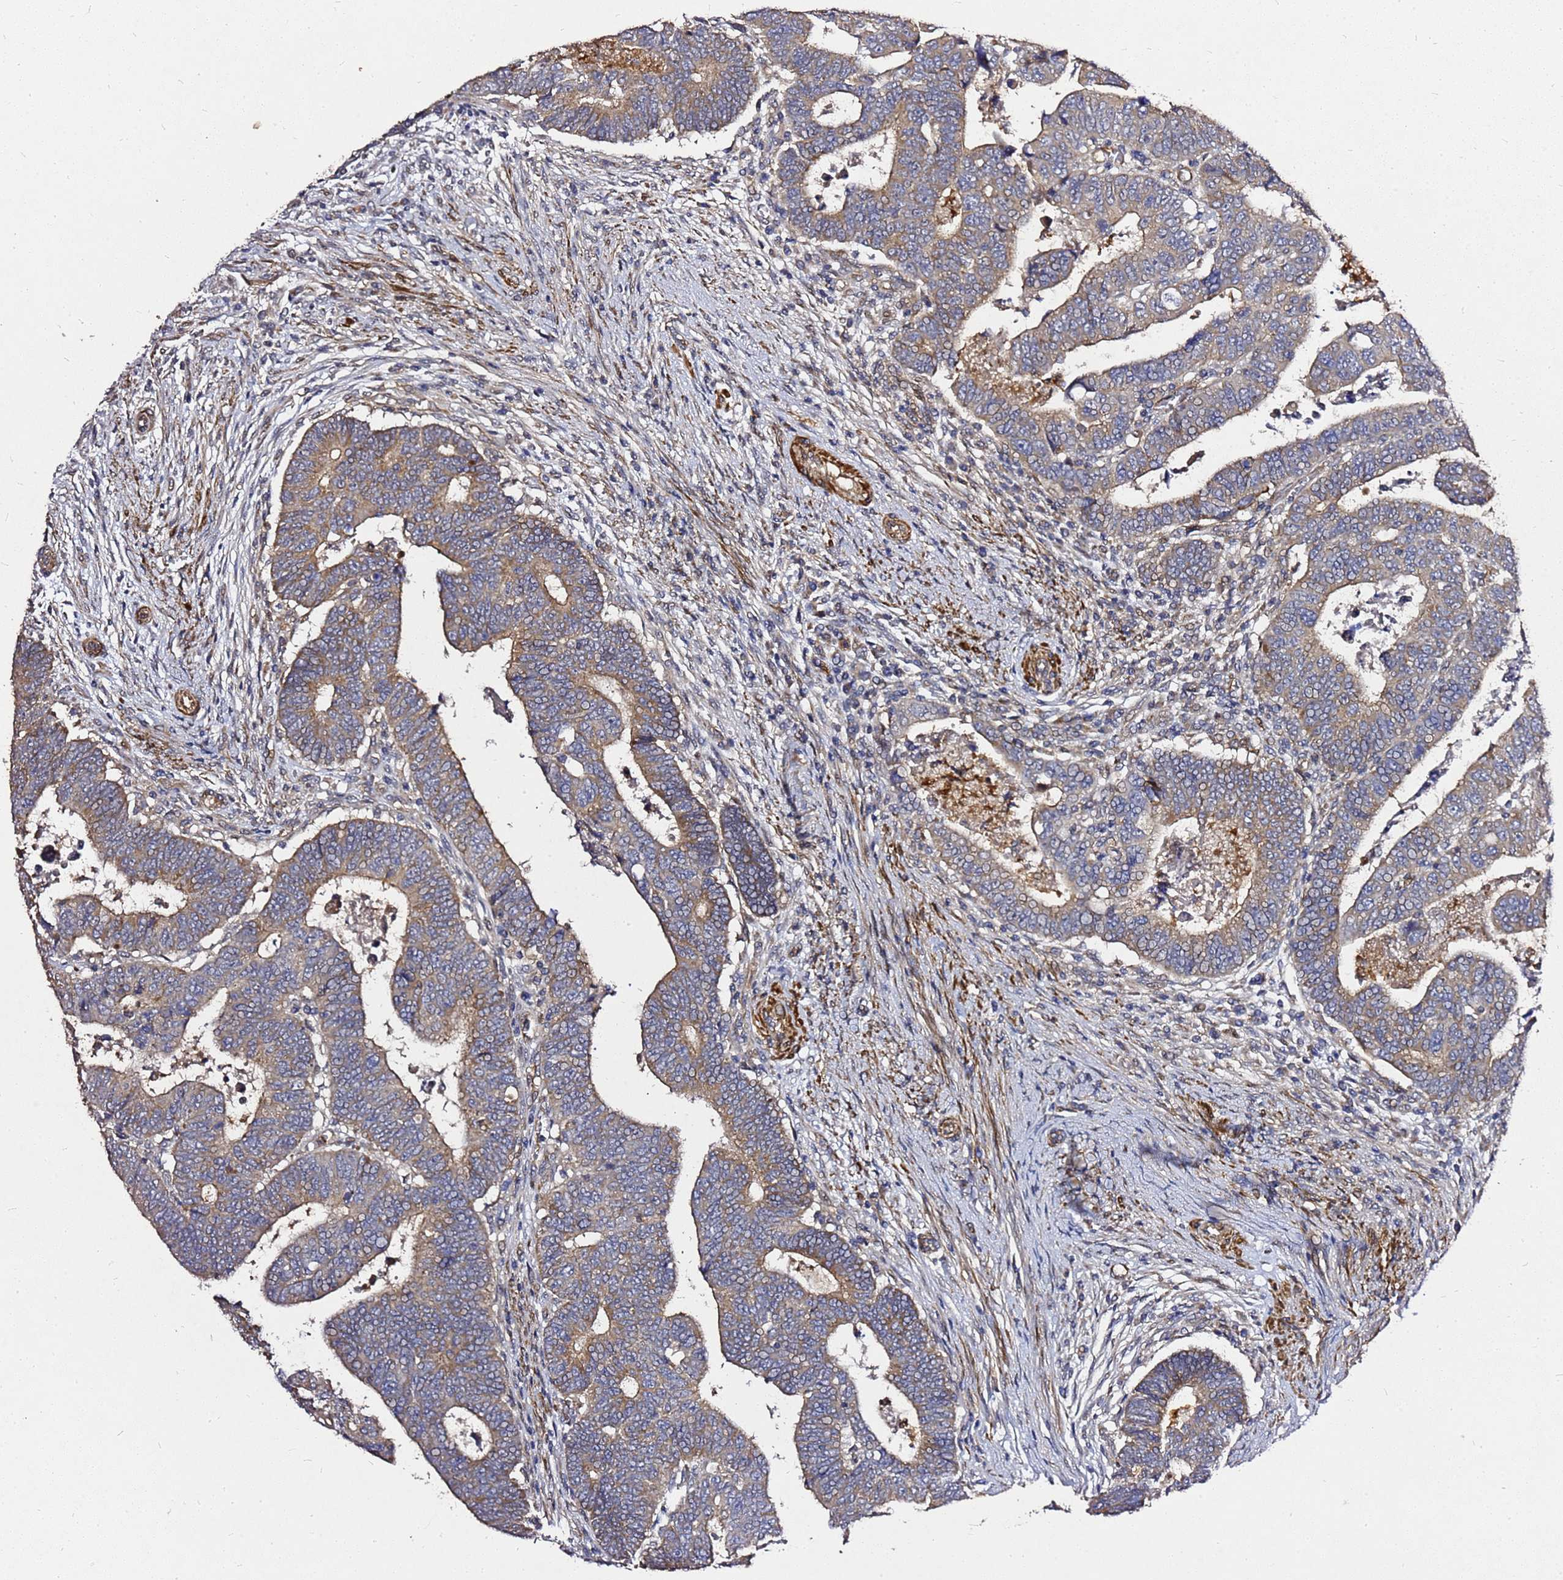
{"staining": {"intensity": "weak", "quantity": "25%-75%", "location": "cytoplasmic/membranous"}, "tissue": "colorectal cancer", "cell_type": "Tumor cells", "image_type": "cancer", "snomed": [{"axis": "morphology", "description": "Normal tissue, NOS"}, {"axis": "morphology", "description": "Adenocarcinoma, NOS"}, {"axis": "topography", "description": "Rectum"}], "caption": "This is an image of IHC staining of colorectal adenocarcinoma, which shows weak positivity in the cytoplasmic/membranous of tumor cells.", "gene": "RSPRY1", "patient": {"sex": "female", "age": 65}}